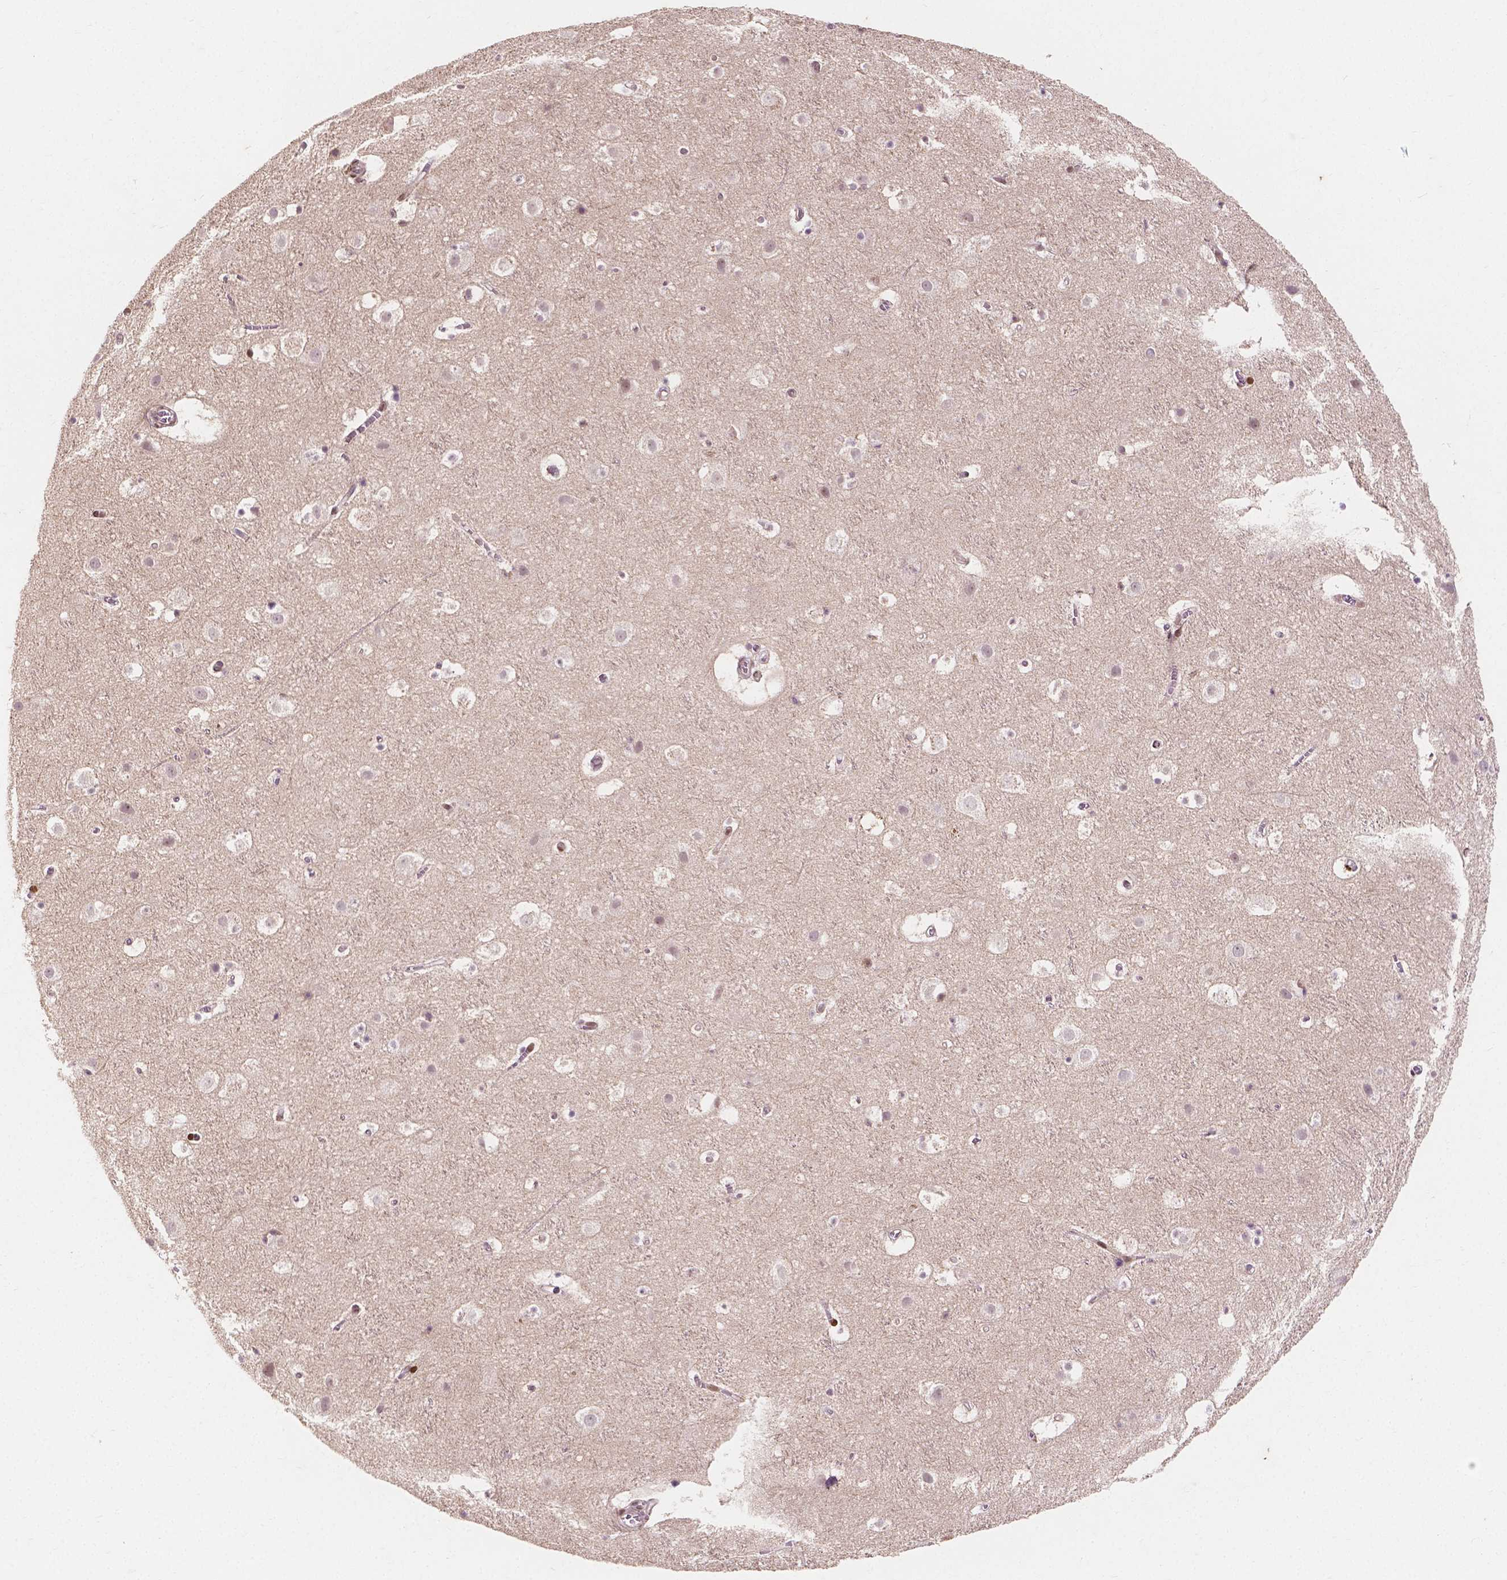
{"staining": {"intensity": "negative", "quantity": "none", "location": "none"}, "tissue": "cerebral cortex", "cell_type": "Endothelial cells", "image_type": "normal", "snomed": [{"axis": "morphology", "description": "Normal tissue, NOS"}, {"axis": "topography", "description": "Cerebral cortex"}], "caption": "This histopathology image is of normal cerebral cortex stained with immunohistochemistry to label a protein in brown with the nuclei are counter-stained blue. There is no positivity in endothelial cells.", "gene": "PTPN18", "patient": {"sex": "female", "age": 42}}